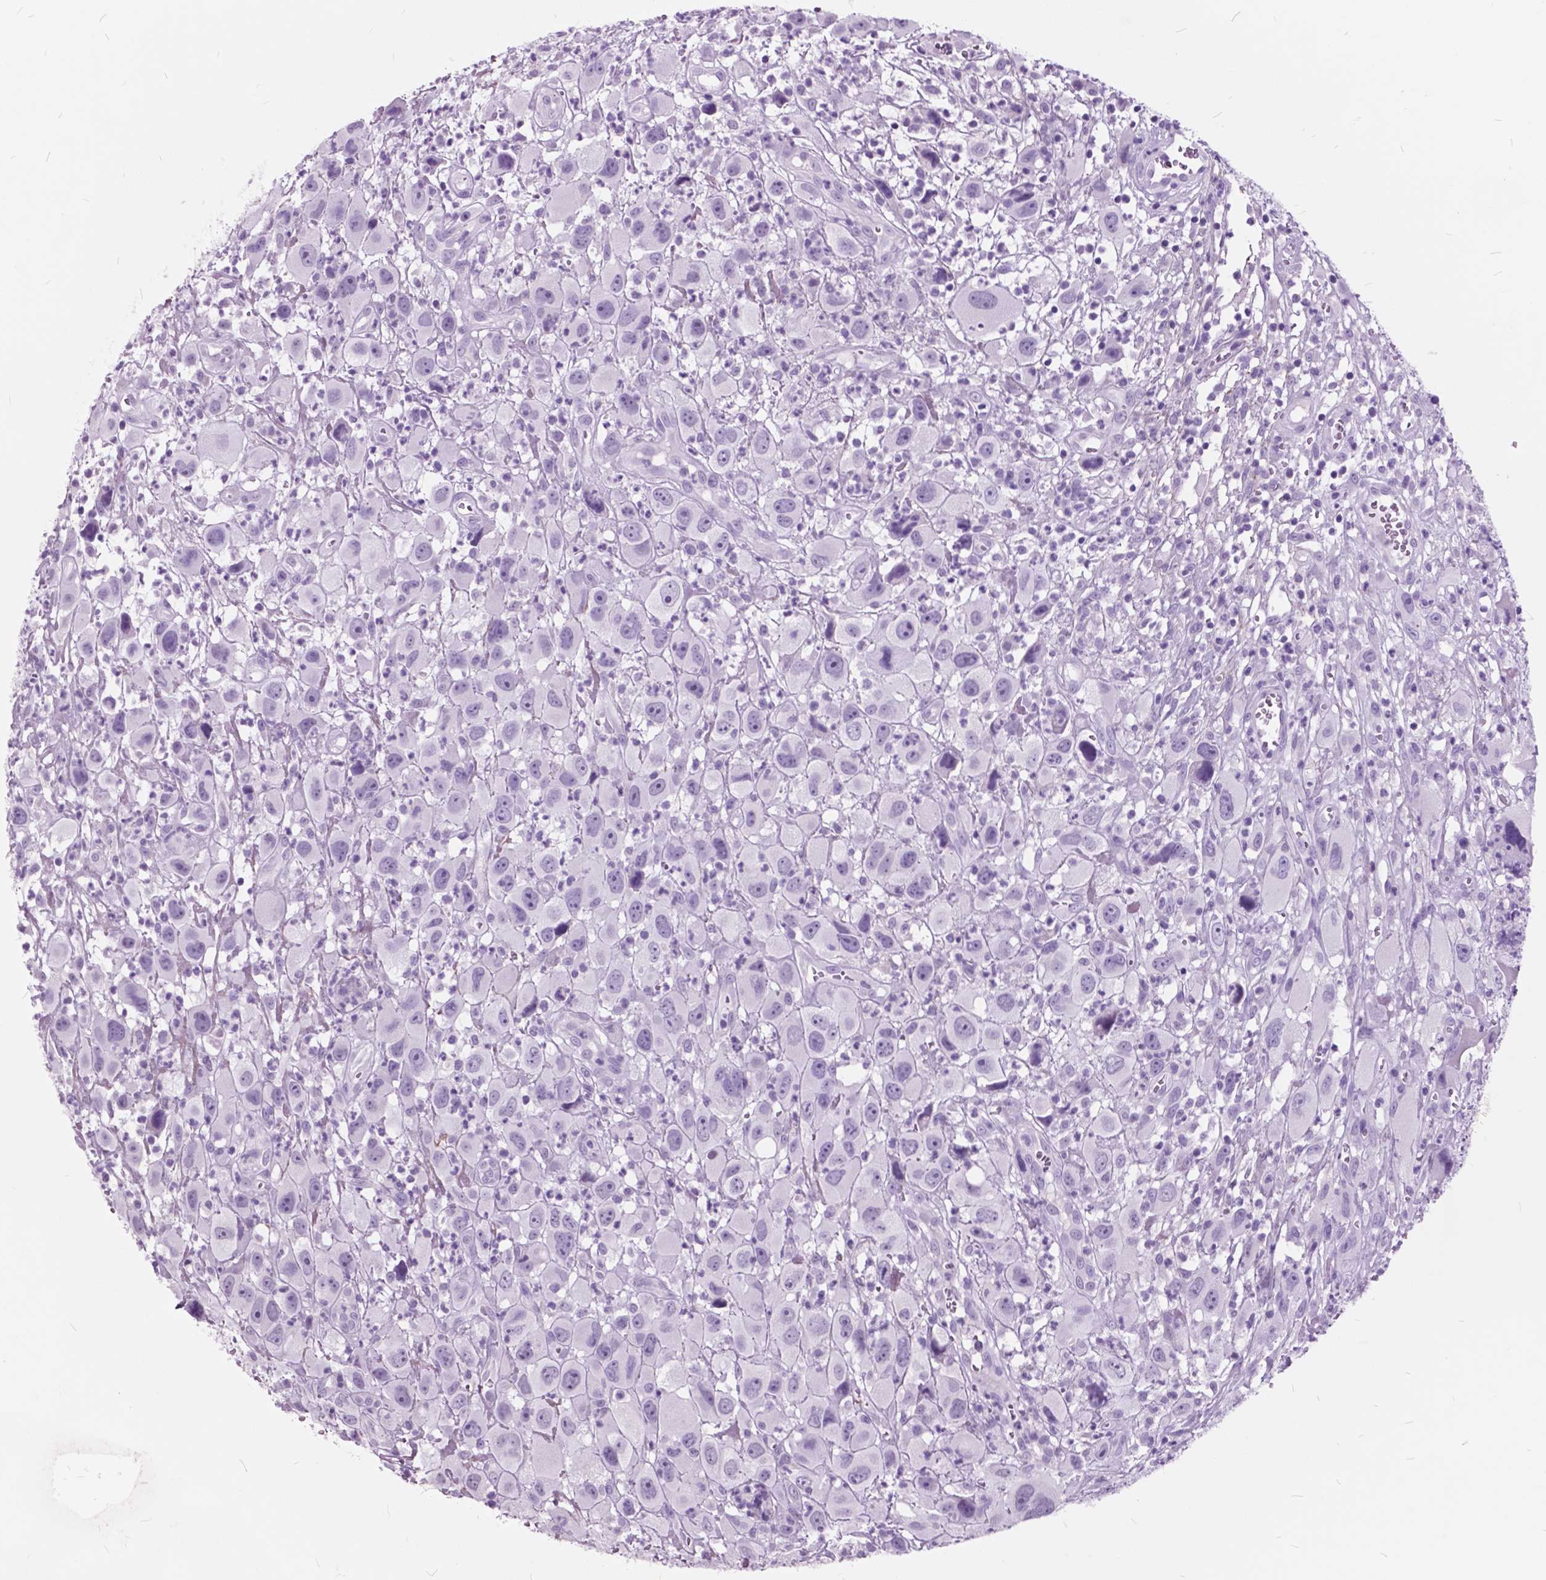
{"staining": {"intensity": "negative", "quantity": "none", "location": "none"}, "tissue": "head and neck cancer", "cell_type": "Tumor cells", "image_type": "cancer", "snomed": [{"axis": "morphology", "description": "Squamous cell carcinoma, NOS"}, {"axis": "morphology", "description": "Squamous cell carcinoma, metastatic, NOS"}, {"axis": "topography", "description": "Oral tissue"}, {"axis": "topography", "description": "Head-Neck"}], "caption": "DAB immunohistochemical staining of head and neck squamous cell carcinoma reveals no significant positivity in tumor cells.", "gene": "GDF9", "patient": {"sex": "female", "age": 85}}